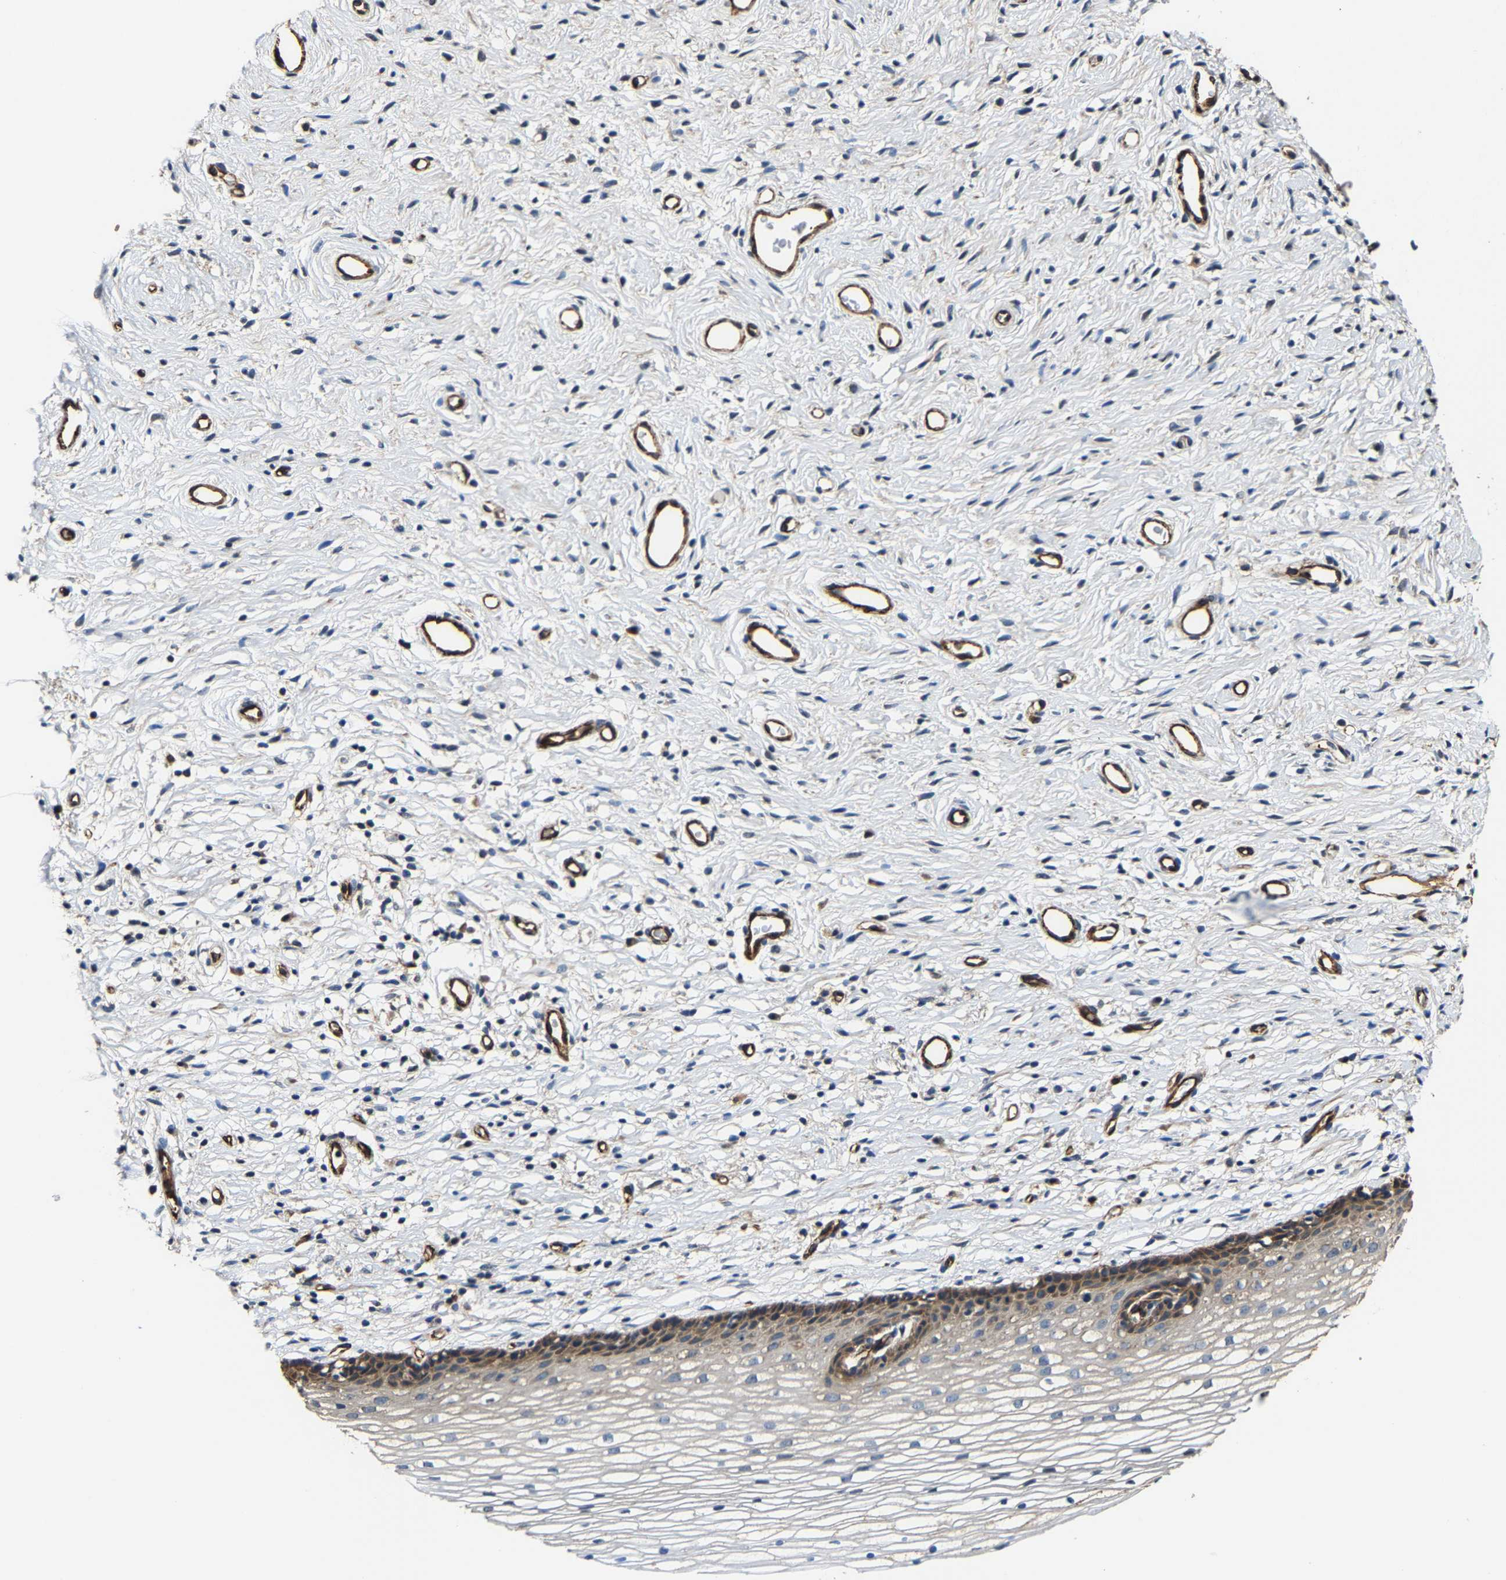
{"staining": {"intensity": "moderate", "quantity": ">75%", "location": "cytoplasmic/membranous"}, "tissue": "cervix", "cell_type": "Glandular cells", "image_type": "normal", "snomed": [{"axis": "morphology", "description": "Normal tissue, NOS"}, {"axis": "topography", "description": "Cervix"}], "caption": "Immunohistochemical staining of normal cervix displays >75% levels of moderate cytoplasmic/membranous protein staining in about >75% of glandular cells. The staining was performed using DAB to visualize the protein expression in brown, while the nuclei were stained in blue with hematoxylin (Magnification: 20x).", "gene": "GFRA3", "patient": {"sex": "female", "age": 77}}